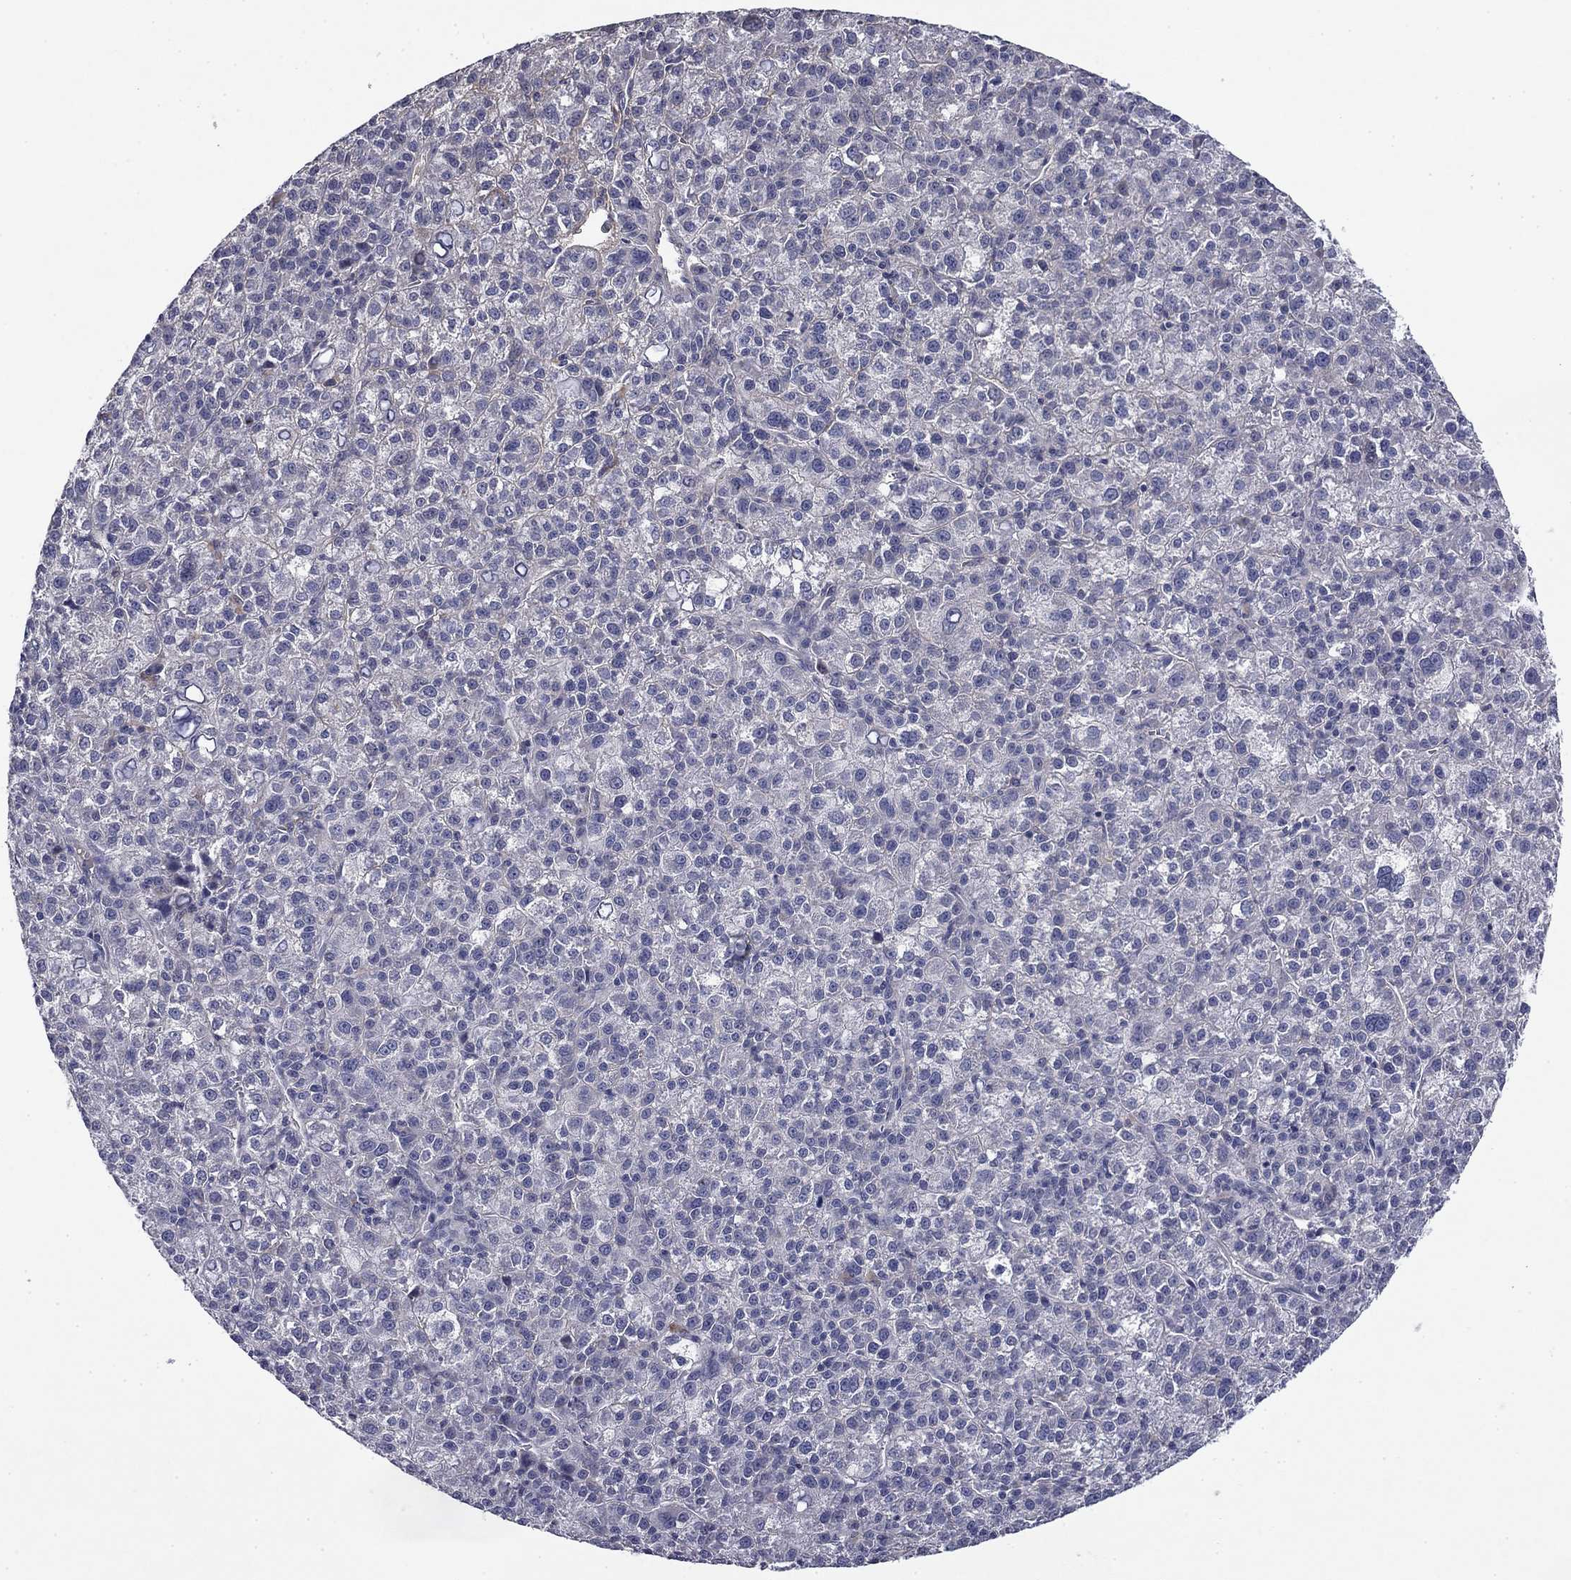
{"staining": {"intensity": "negative", "quantity": "none", "location": "none"}, "tissue": "liver cancer", "cell_type": "Tumor cells", "image_type": "cancer", "snomed": [{"axis": "morphology", "description": "Carcinoma, Hepatocellular, NOS"}, {"axis": "topography", "description": "Liver"}], "caption": "Immunohistochemical staining of human hepatocellular carcinoma (liver) demonstrates no significant positivity in tumor cells.", "gene": "COL2A1", "patient": {"sex": "female", "age": 60}}